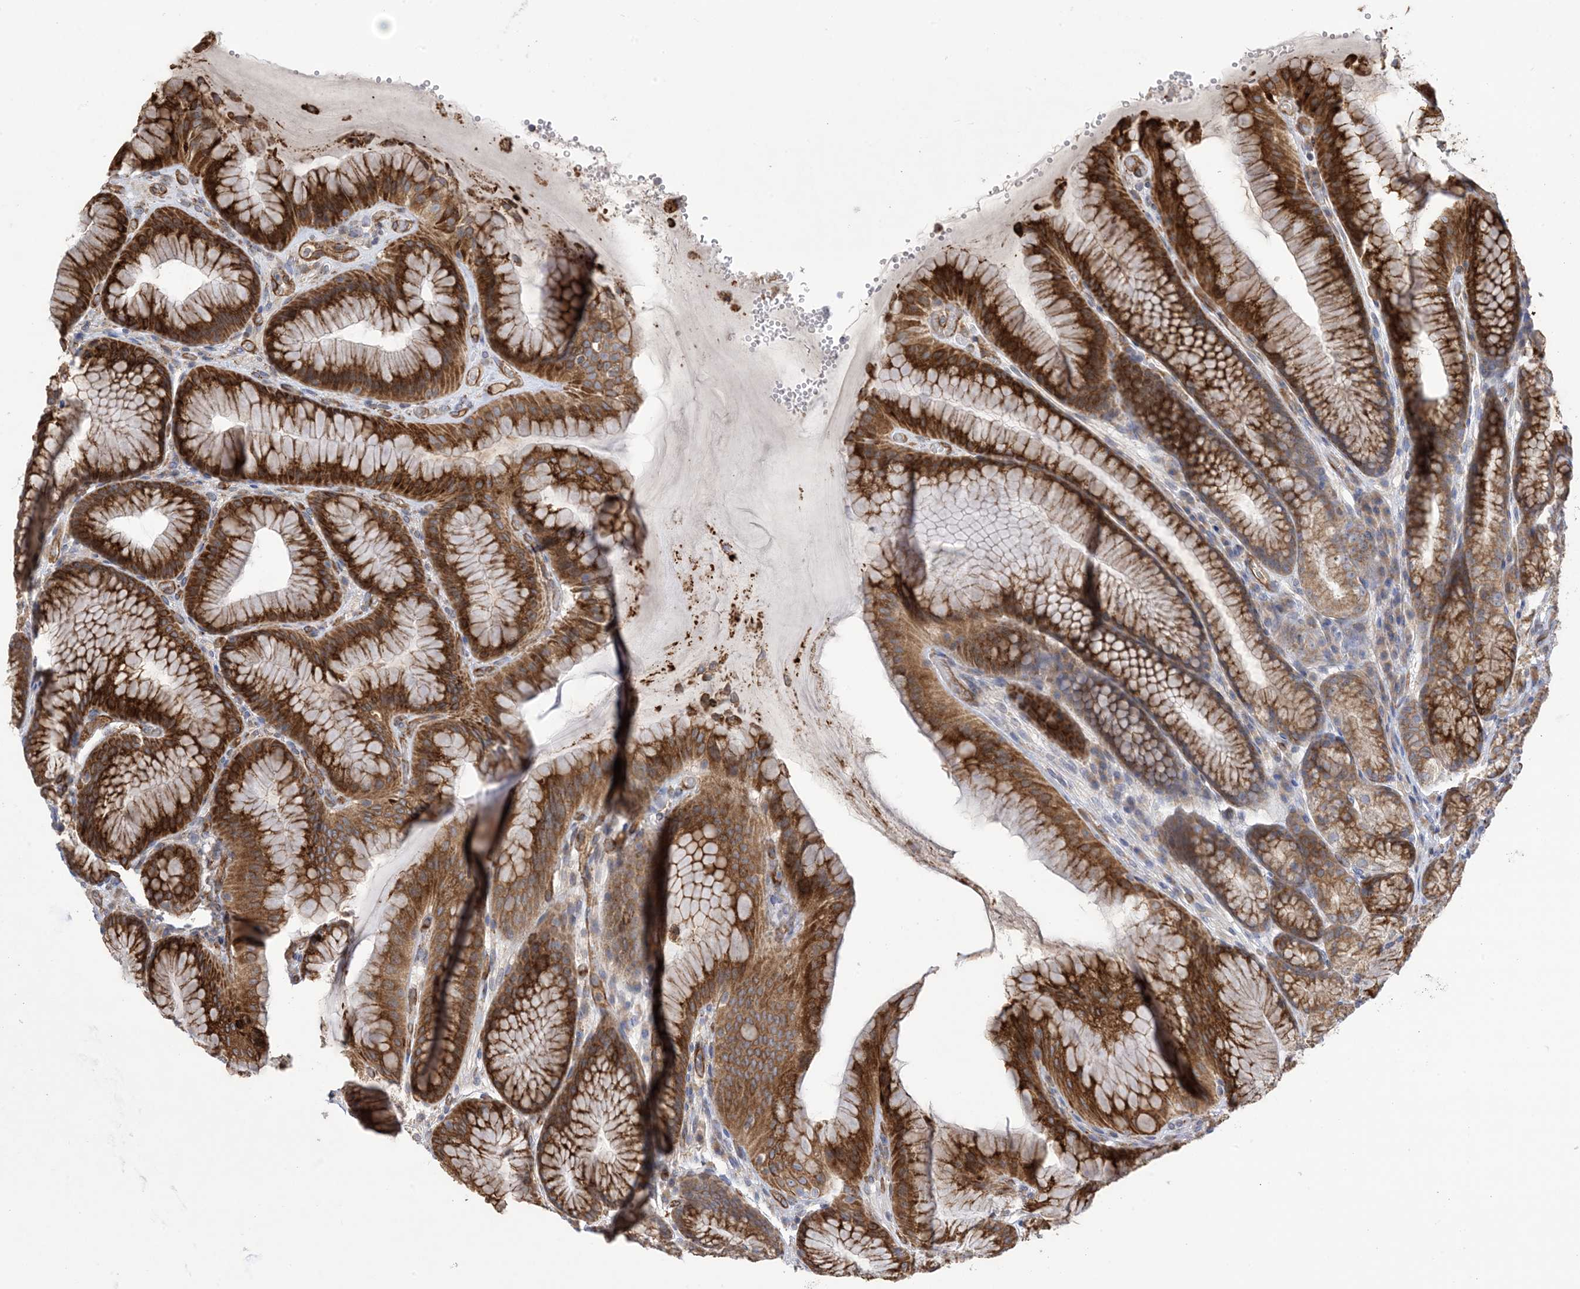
{"staining": {"intensity": "strong", "quantity": "25%-75%", "location": "cytoplasmic/membranous"}, "tissue": "stomach", "cell_type": "Glandular cells", "image_type": "normal", "snomed": [{"axis": "morphology", "description": "Normal tissue, NOS"}, {"axis": "topography", "description": "Stomach"}], "caption": "Immunohistochemical staining of normal human stomach demonstrates high levels of strong cytoplasmic/membranous positivity in about 25%-75% of glandular cells. Nuclei are stained in blue.", "gene": "CLEC16A", "patient": {"sex": "male", "age": 57}}